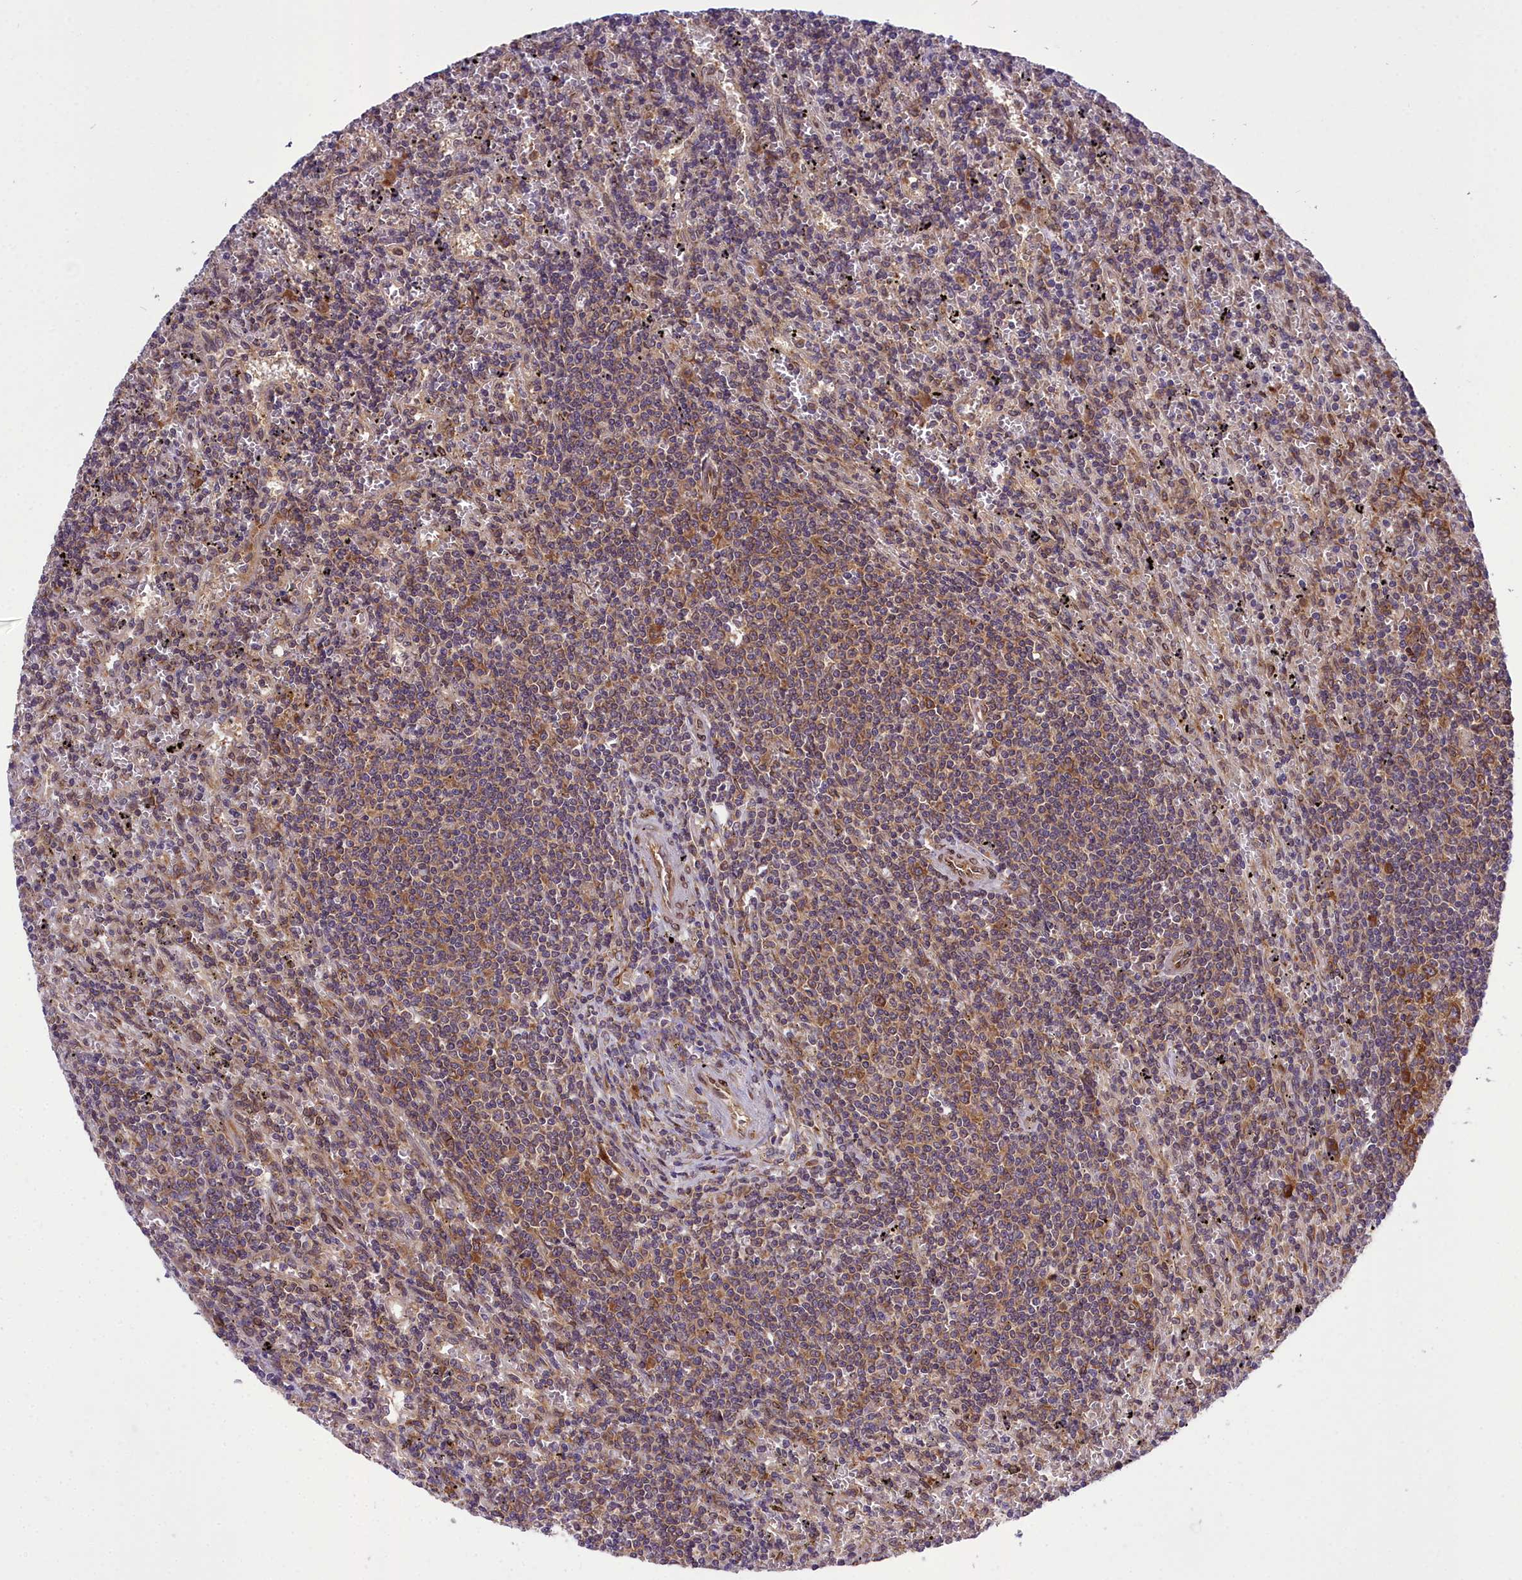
{"staining": {"intensity": "moderate", "quantity": "<25%", "location": "cytoplasmic/membranous"}, "tissue": "lymphoma", "cell_type": "Tumor cells", "image_type": "cancer", "snomed": [{"axis": "morphology", "description": "Malignant lymphoma, non-Hodgkin's type, Low grade"}, {"axis": "topography", "description": "Spleen"}], "caption": "High-magnification brightfield microscopy of low-grade malignant lymphoma, non-Hodgkin's type stained with DAB (3,3'-diaminobenzidine) (brown) and counterstained with hematoxylin (blue). tumor cells exhibit moderate cytoplasmic/membranous positivity is identified in about<25% of cells. (DAB IHC, brown staining for protein, blue staining for nuclei).", "gene": "DHCR7", "patient": {"sex": "male", "age": 76}}